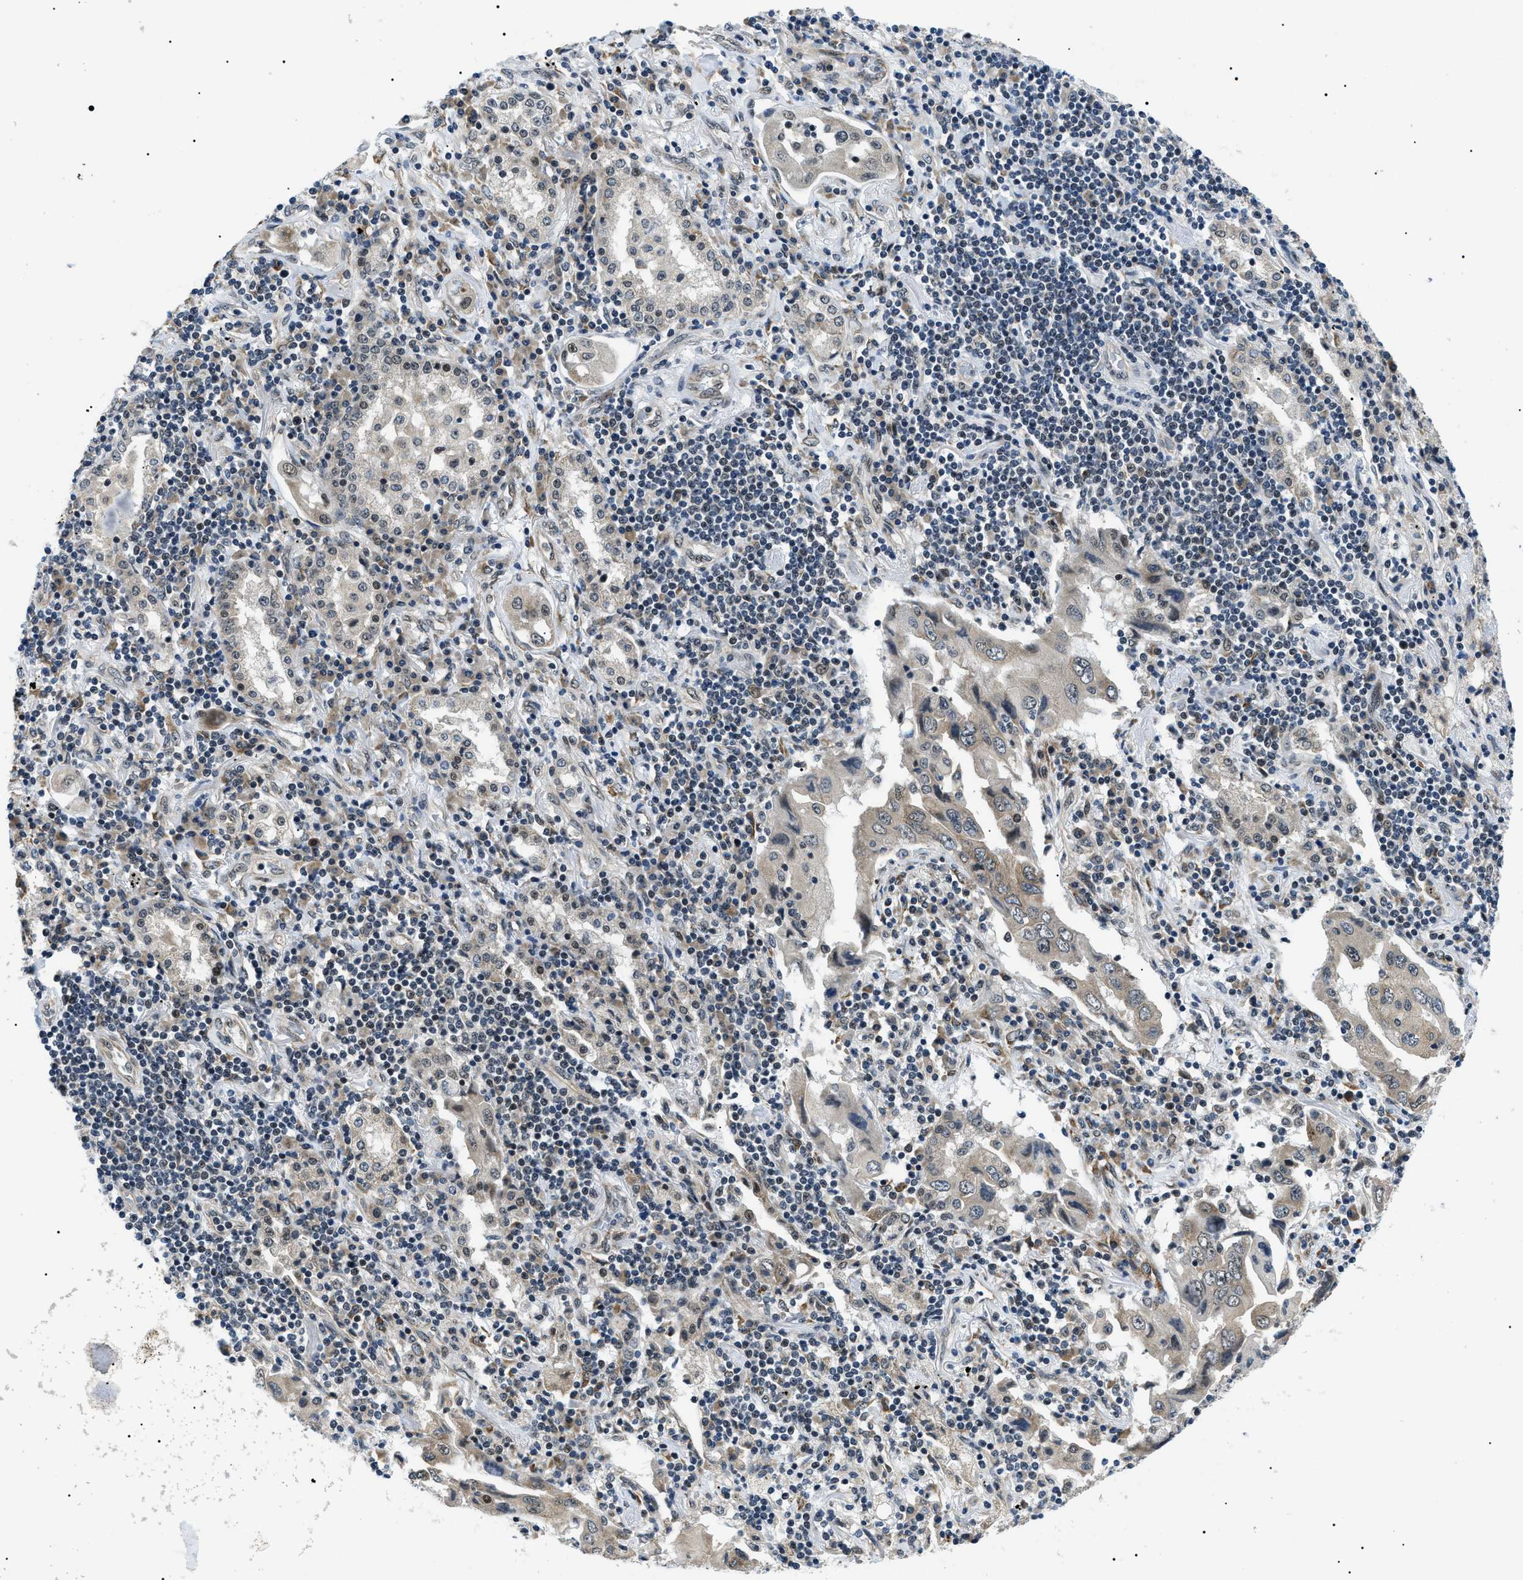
{"staining": {"intensity": "weak", "quantity": "25%-75%", "location": "cytoplasmic/membranous"}, "tissue": "lung cancer", "cell_type": "Tumor cells", "image_type": "cancer", "snomed": [{"axis": "morphology", "description": "Adenocarcinoma, NOS"}, {"axis": "topography", "description": "Lung"}], "caption": "Tumor cells reveal weak cytoplasmic/membranous expression in about 25%-75% of cells in adenocarcinoma (lung). (DAB (3,3'-diaminobenzidine) IHC, brown staining for protein, blue staining for nuclei).", "gene": "CWC25", "patient": {"sex": "female", "age": 65}}